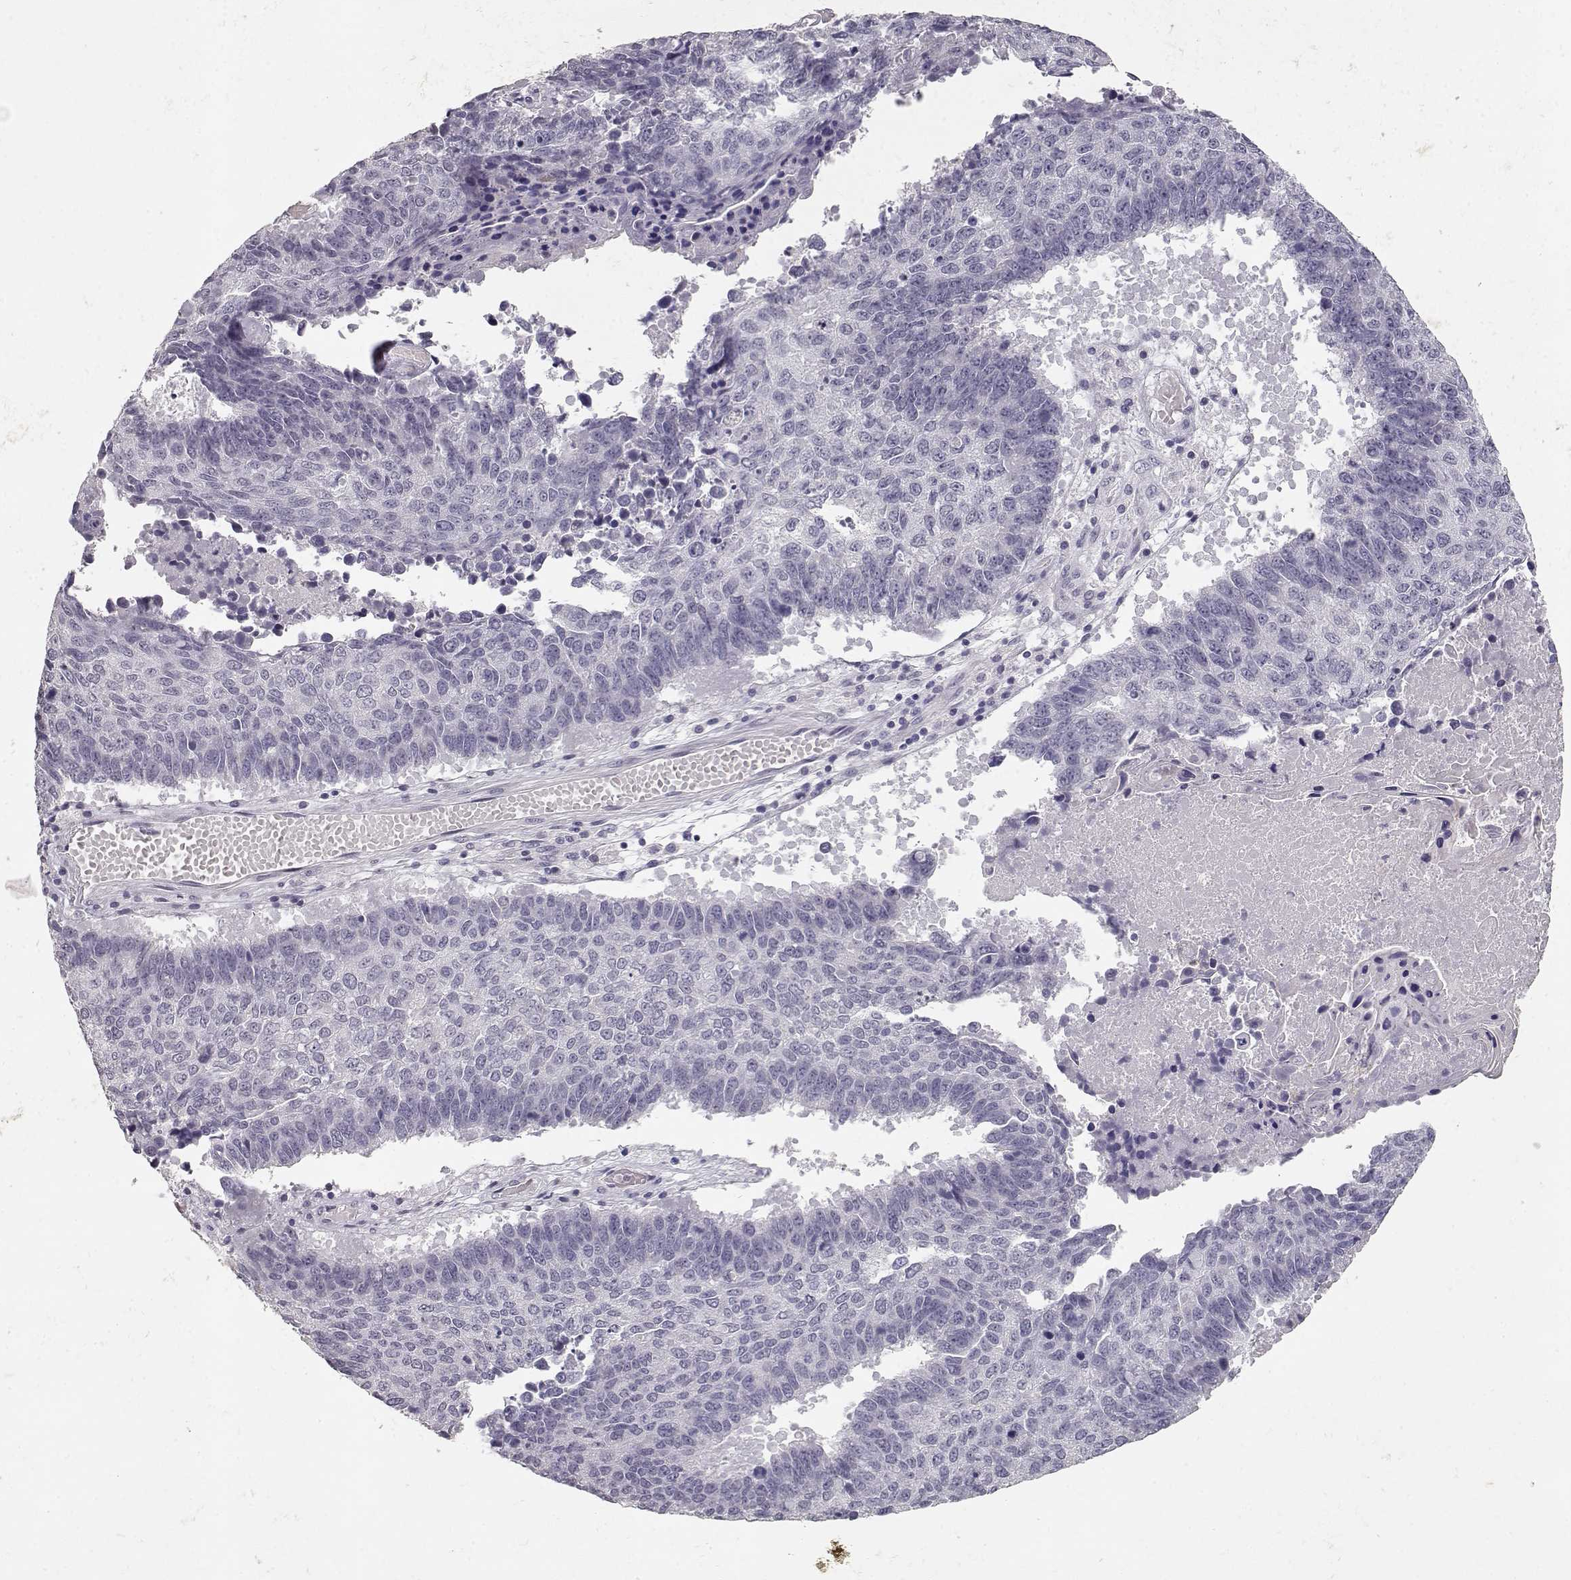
{"staining": {"intensity": "negative", "quantity": "none", "location": "none"}, "tissue": "lung cancer", "cell_type": "Tumor cells", "image_type": "cancer", "snomed": [{"axis": "morphology", "description": "Squamous cell carcinoma, NOS"}, {"axis": "topography", "description": "Lung"}], "caption": "A photomicrograph of human lung cancer (squamous cell carcinoma) is negative for staining in tumor cells.", "gene": "TPH2", "patient": {"sex": "male", "age": 73}}